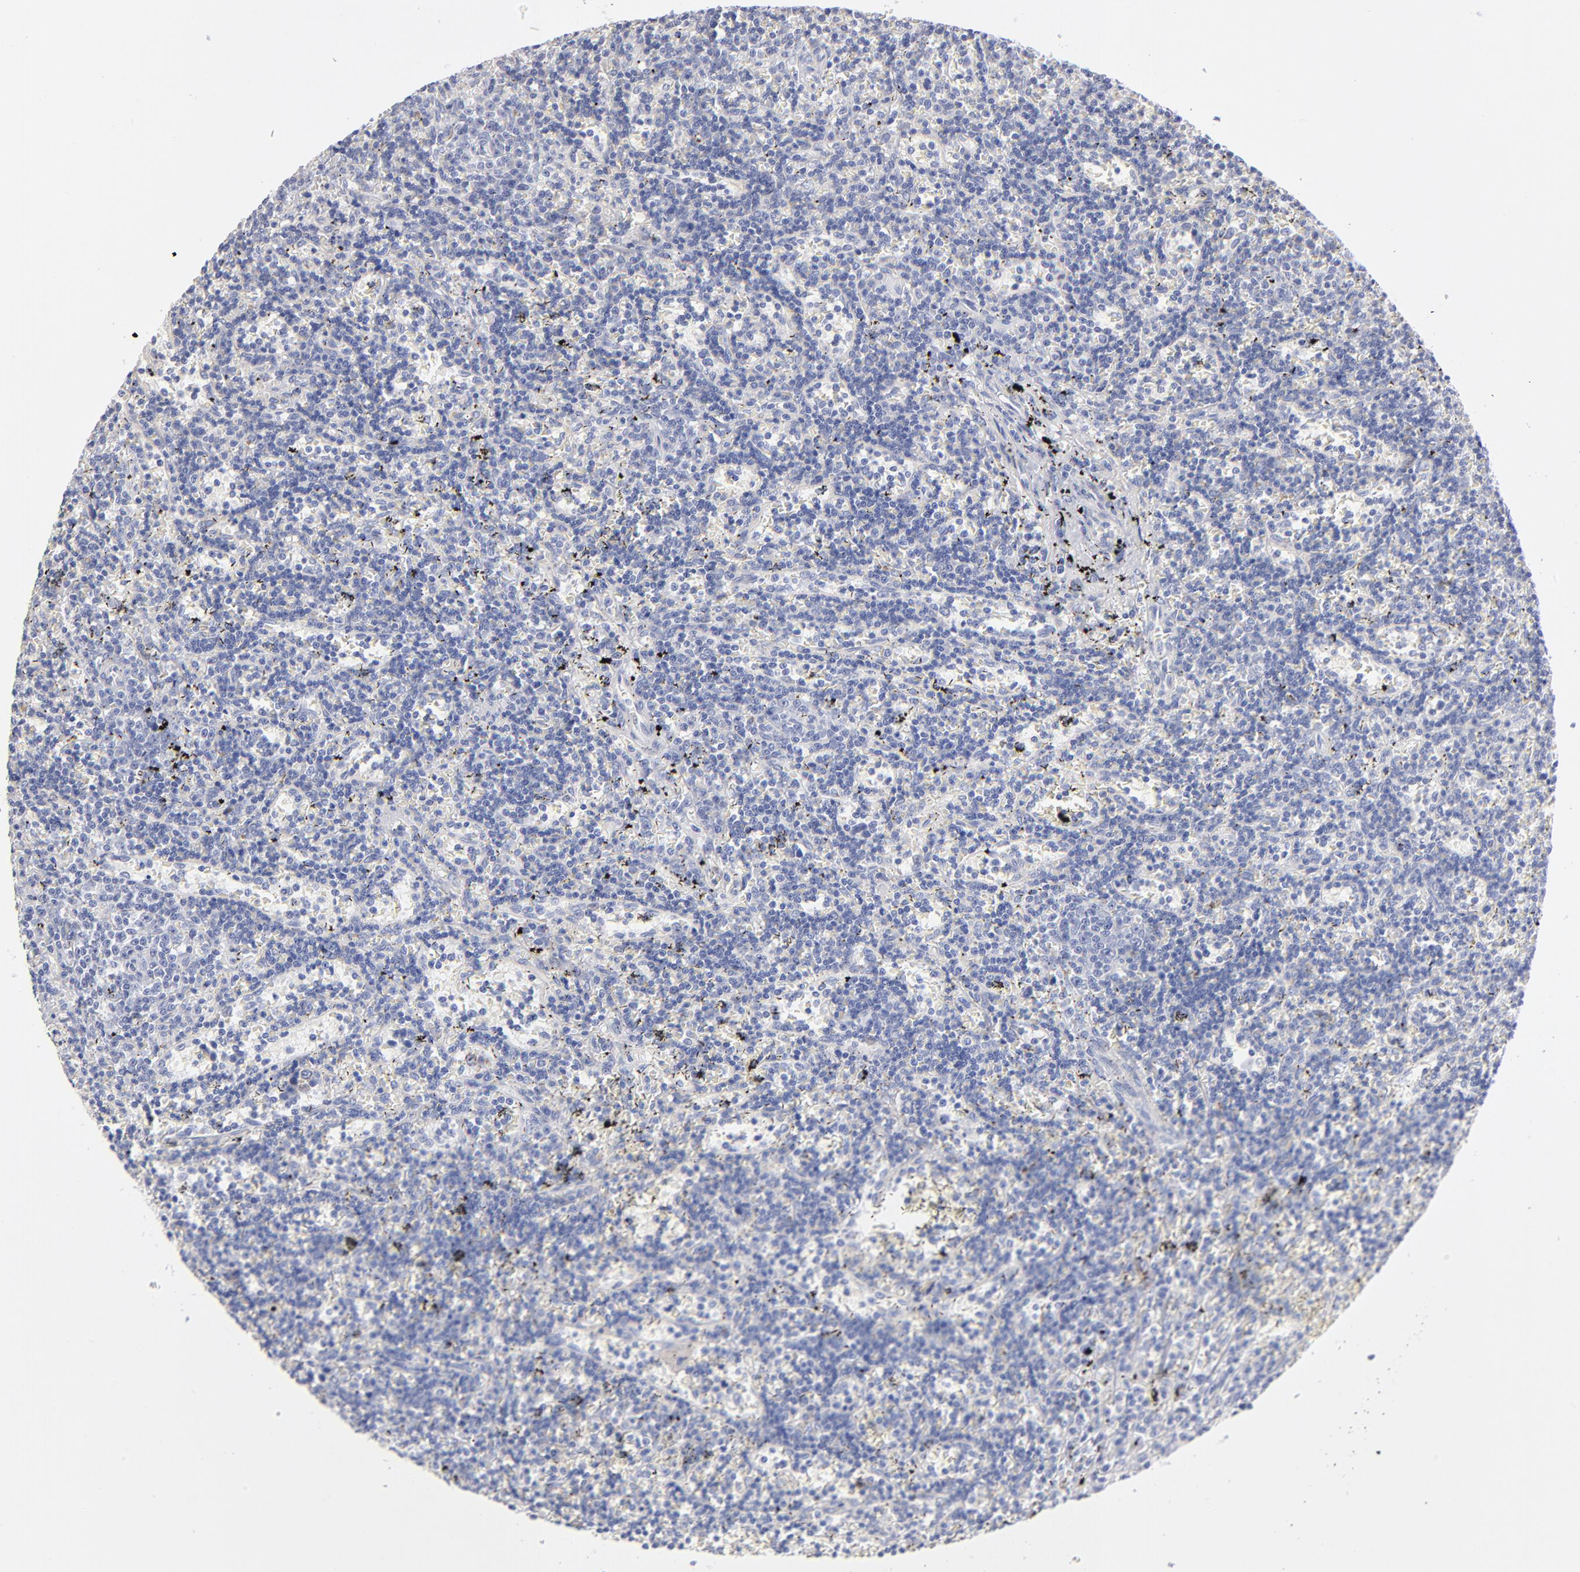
{"staining": {"intensity": "negative", "quantity": "none", "location": "none"}, "tissue": "lymphoma", "cell_type": "Tumor cells", "image_type": "cancer", "snomed": [{"axis": "morphology", "description": "Malignant lymphoma, non-Hodgkin's type, Low grade"}, {"axis": "topography", "description": "Spleen"}], "caption": "Tumor cells show no significant protein expression in low-grade malignant lymphoma, non-Hodgkin's type.", "gene": "TST", "patient": {"sex": "male", "age": 60}}